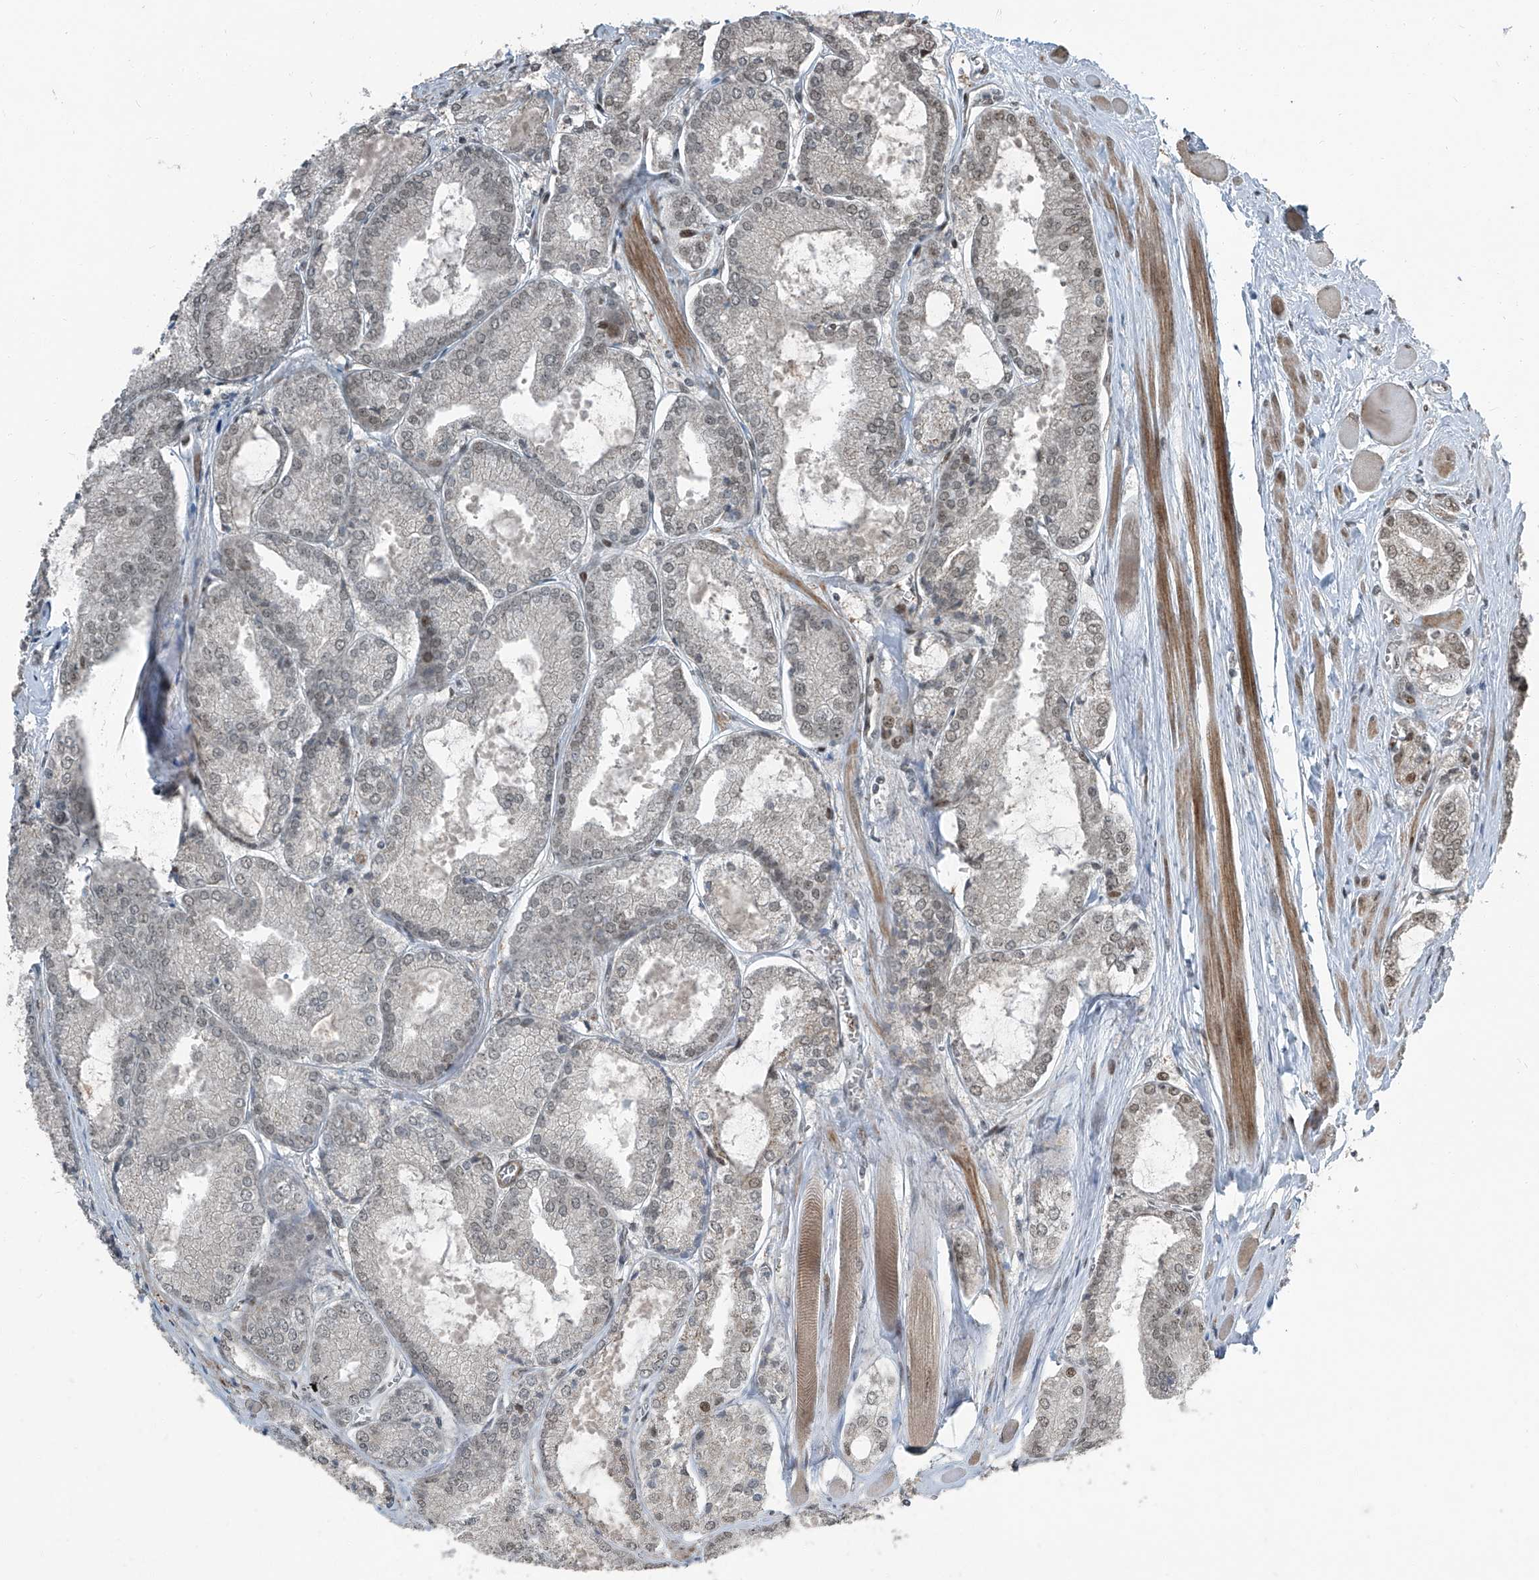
{"staining": {"intensity": "moderate", "quantity": "<25%", "location": "nuclear"}, "tissue": "prostate cancer", "cell_type": "Tumor cells", "image_type": "cancer", "snomed": [{"axis": "morphology", "description": "Adenocarcinoma, Low grade"}, {"axis": "topography", "description": "Prostate"}], "caption": "High-magnification brightfield microscopy of prostate low-grade adenocarcinoma stained with DAB (3,3'-diaminobenzidine) (brown) and counterstained with hematoxylin (blue). tumor cells exhibit moderate nuclear staining is identified in approximately<25% of cells. (DAB (3,3'-diaminobenzidine) = brown stain, brightfield microscopy at high magnification).", "gene": "ZNF570", "patient": {"sex": "male", "age": 67}}